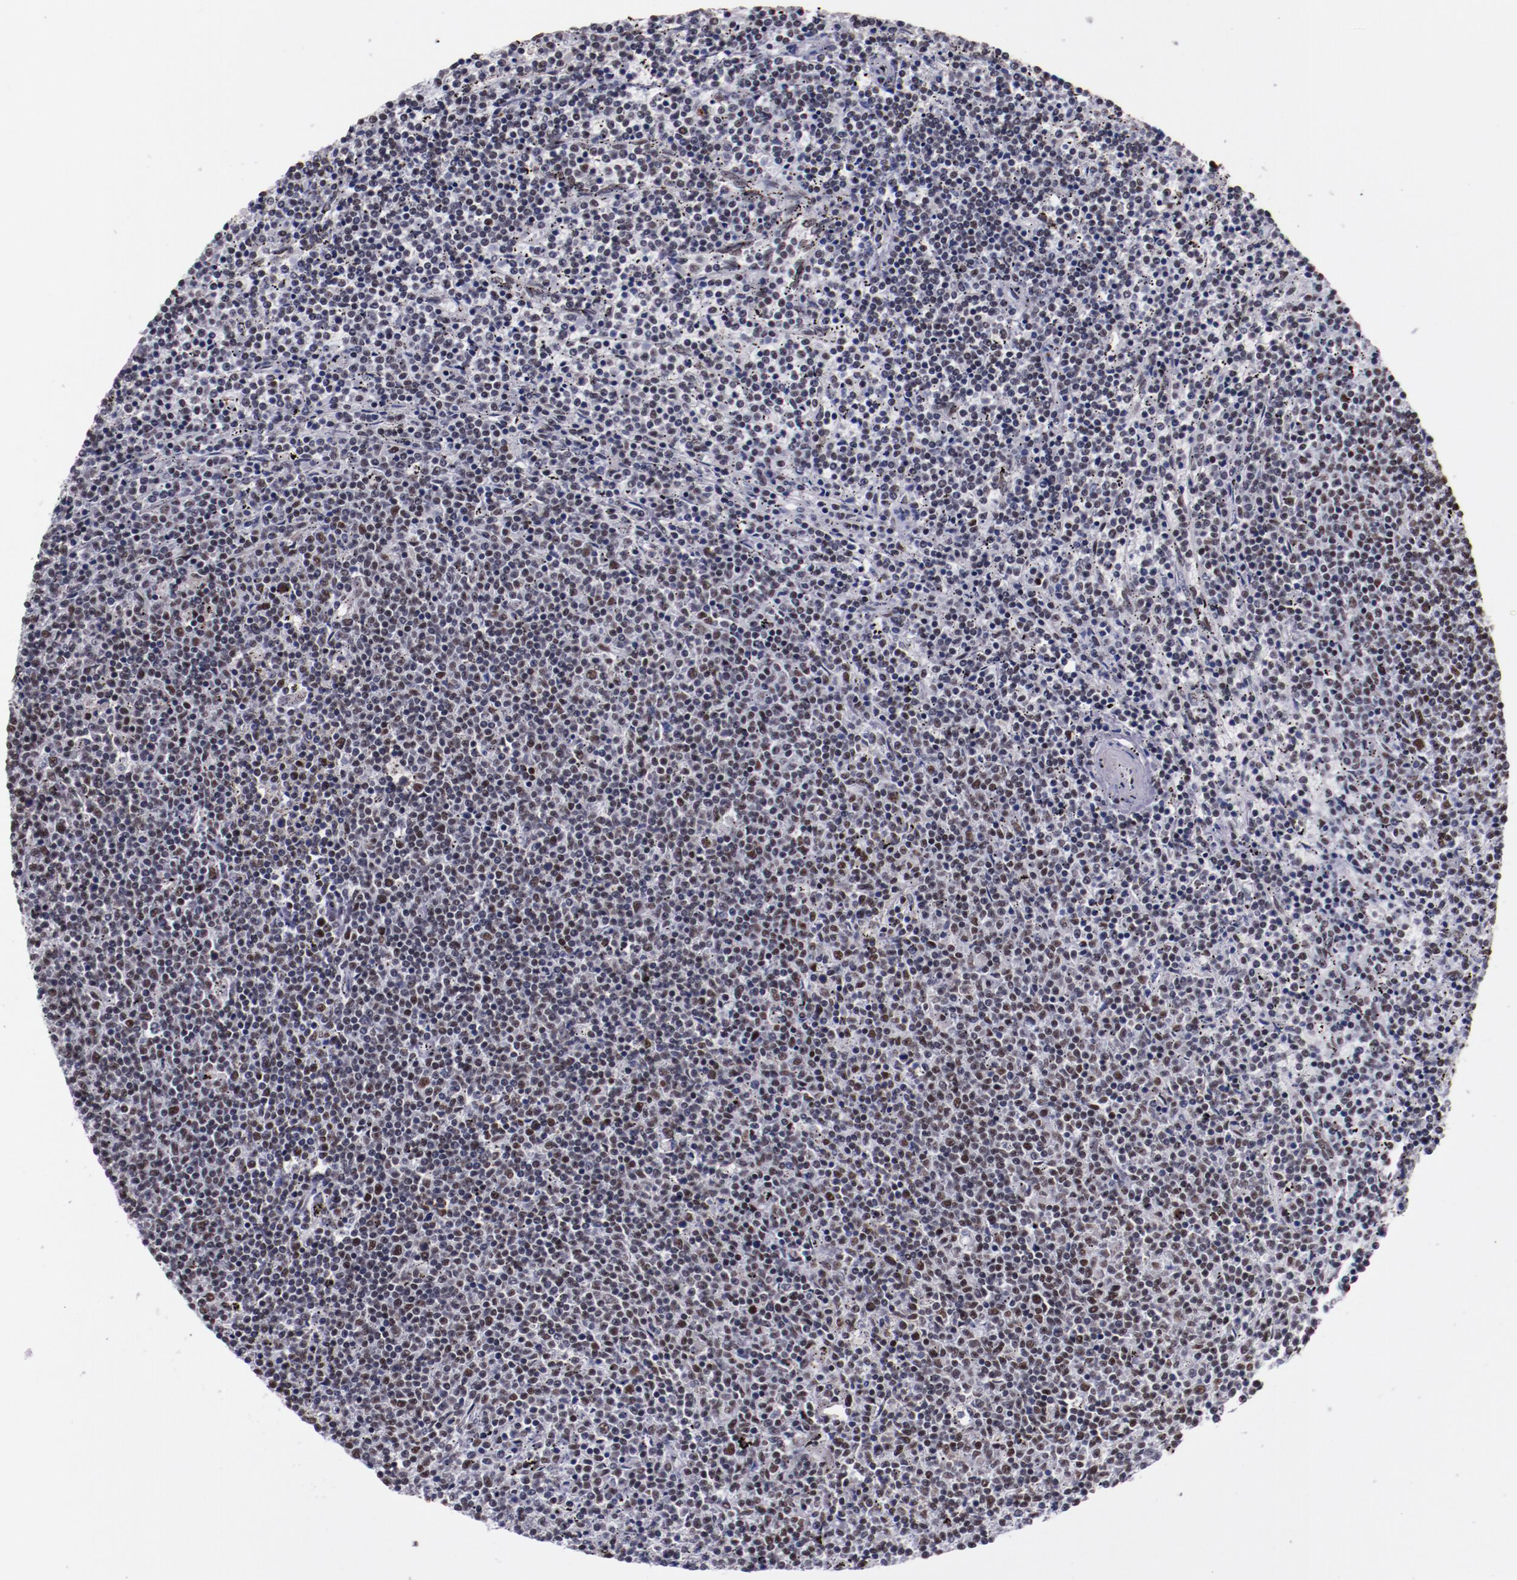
{"staining": {"intensity": "weak", "quantity": "<25%", "location": "nuclear"}, "tissue": "lymphoma", "cell_type": "Tumor cells", "image_type": "cancer", "snomed": [{"axis": "morphology", "description": "Malignant lymphoma, non-Hodgkin's type, Low grade"}, {"axis": "topography", "description": "Spleen"}], "caption": "A micrograph of human low-grade malignant lymphoma, non-Hodgkin's type is negative for staining in tumor cells. (Immunohistochemistry, brightfield microscopy, high magnification).", "gene": "PPP4R3A", "patient": {"sex": "female", "age": 50}}